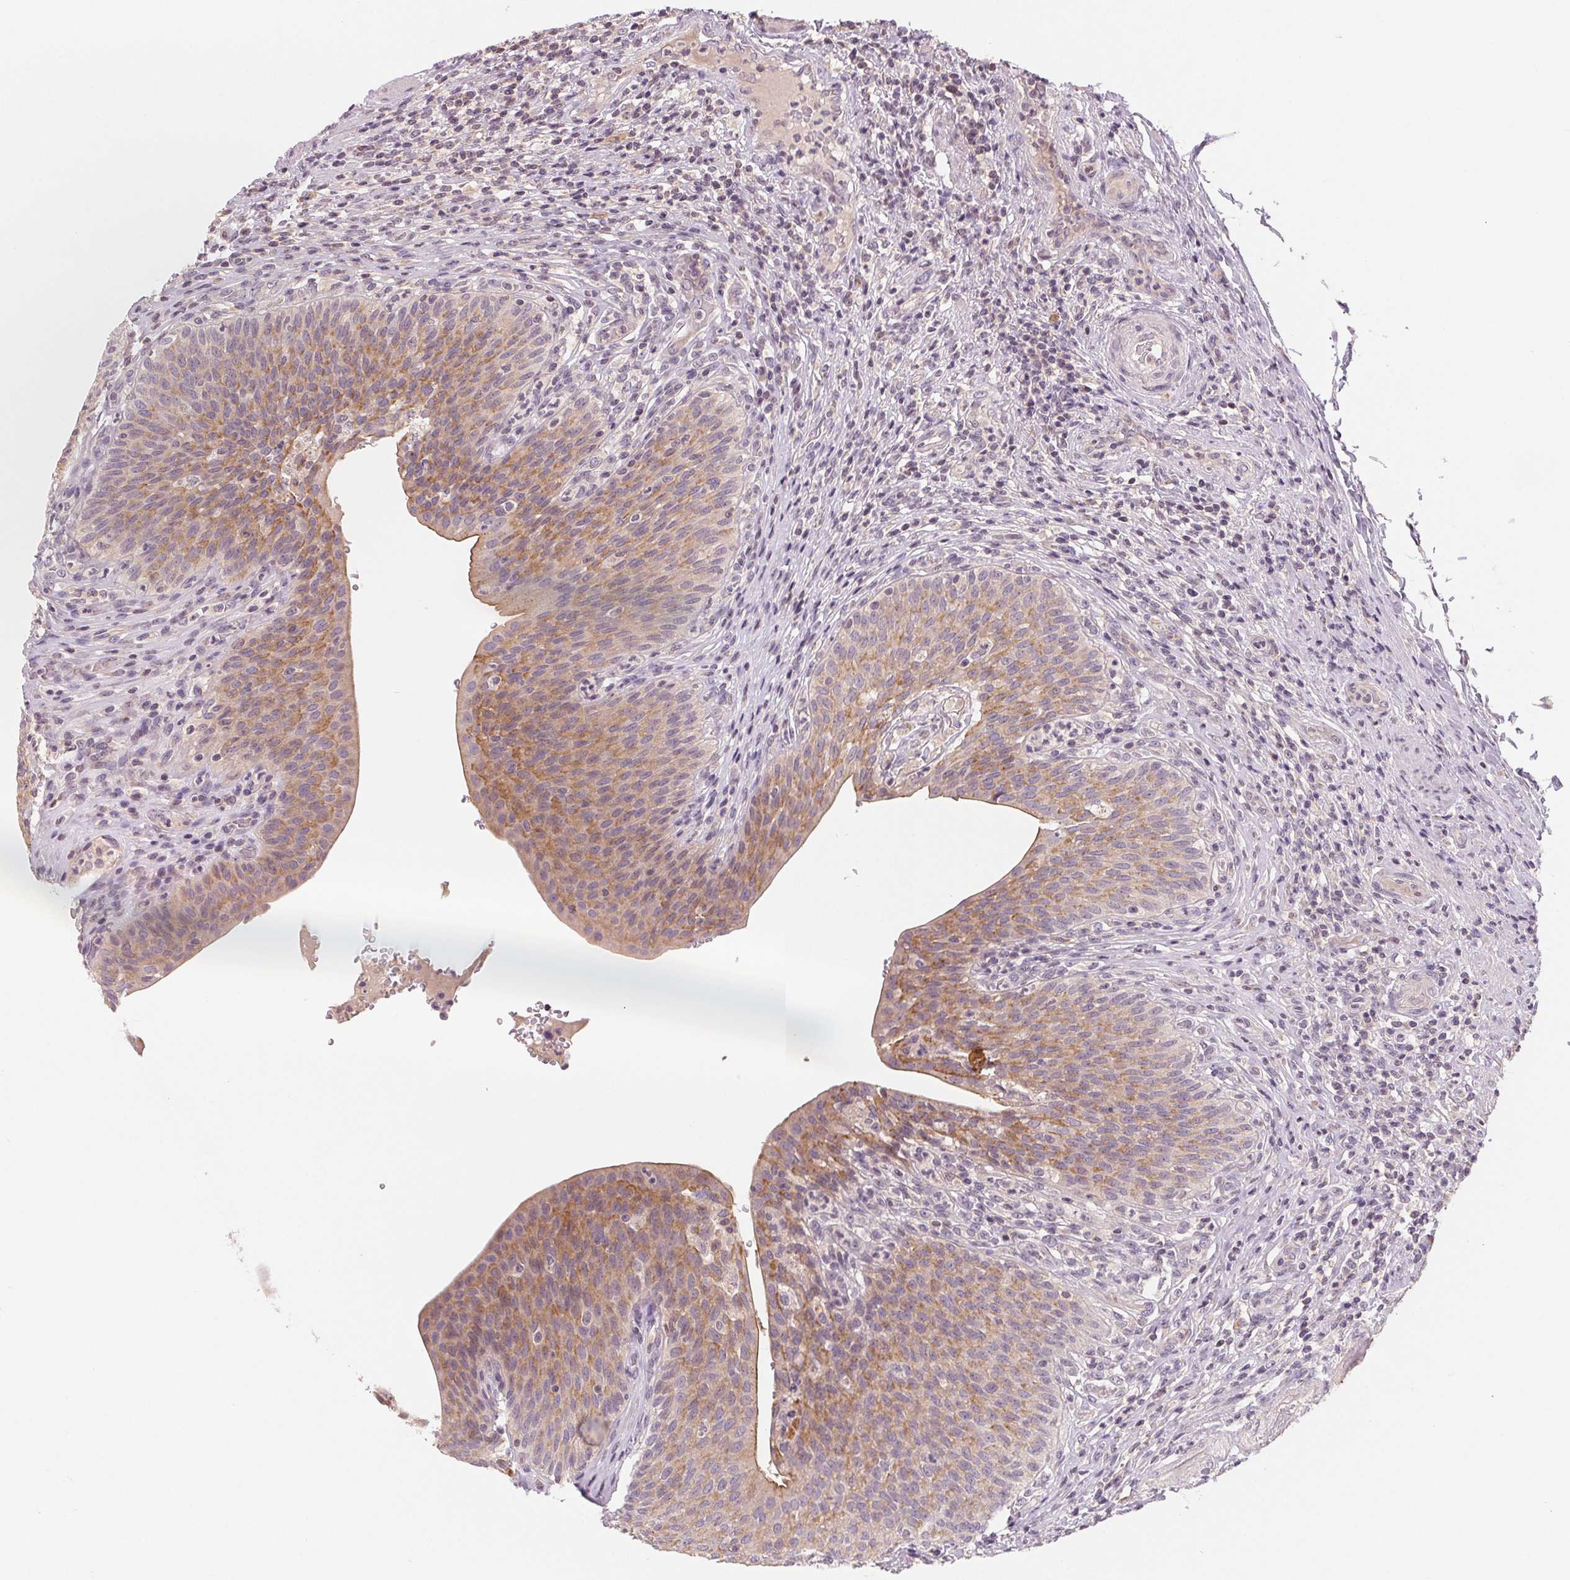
{"staining": {"intensity": "moderate", "quantity": "25%-75%", "location": "cytoplasmic/membranous"}, "tissue": "urinary bladder", "cell_type": "Urothelial cells", "image_type": "normal", "snomed": [{"axis": "morphology", "description": "Normal tissue, NOS"}, {"axis": "topography", "description": "Urinary bladder"}, {"axis": "topography", "description": "Peripheral nerve tissue"}], "caption": "Urinary bladder stained with IHC displays moderate cytoplasmic/membranous expression in about 25%-75% of urothelial cells. Nuclei are stained in blue.", "gene": "AQP8", "patient": {"sex": "male", "age": 66}}